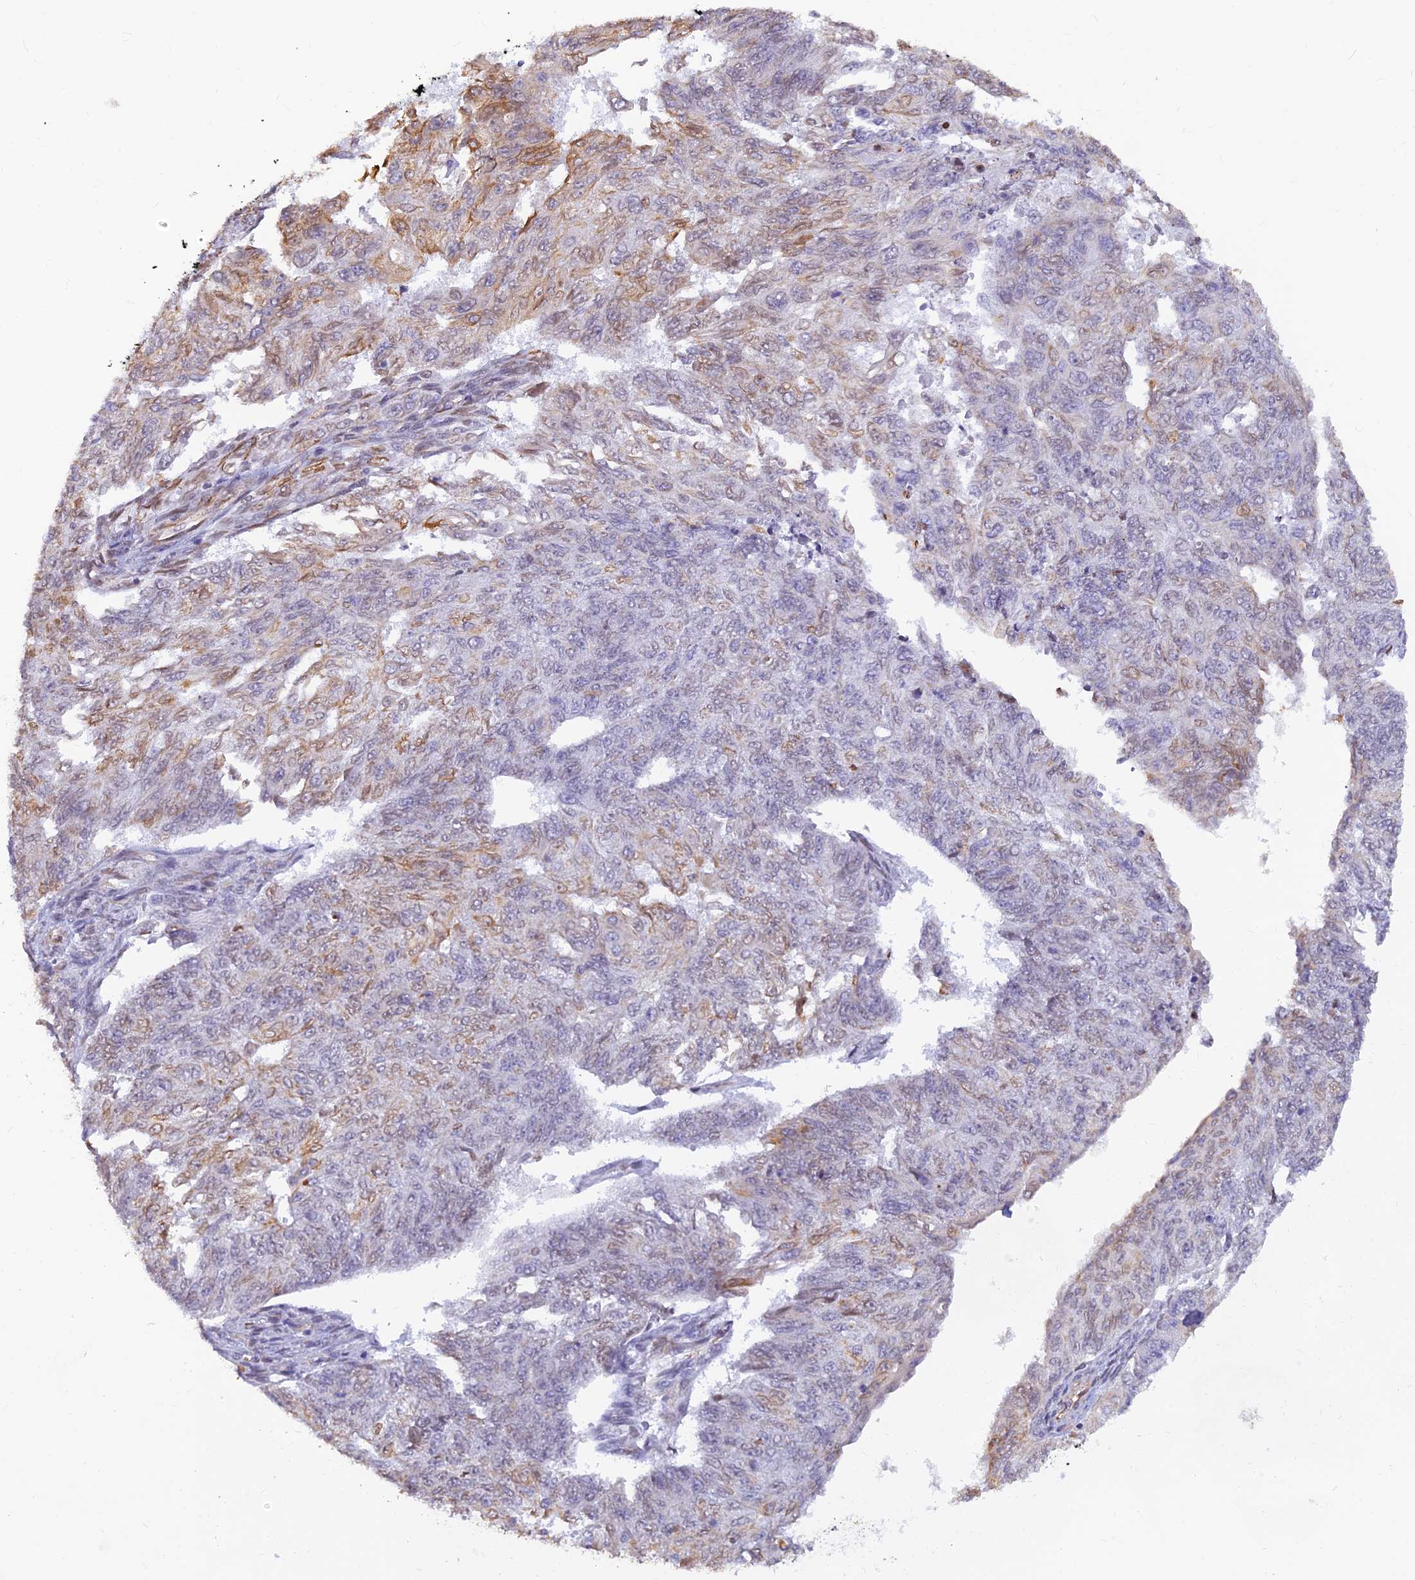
{"staining": {"intensity": "moderate", "quantity": "<25%", "location": "cytoplasmic/membranous"}, "tissue": "endometrial cancer", "cell_type": "Tumor cells", "image_type": "cancer", "snomed": [{"axis": "morphology", "description": "Adenocarcinoma, NOS"}, {"axis": "topography", "description": "Endometrium"}], "caption": "Immunohistochemical staining of endometrial cancer (adenocarcinoma) reveals low levels of moderate cytoplasmic/membranous positivity in about <25% of tumor cells.", "gene": "ALDH1L2", "patient": {"sex": "female", "age": 32}}